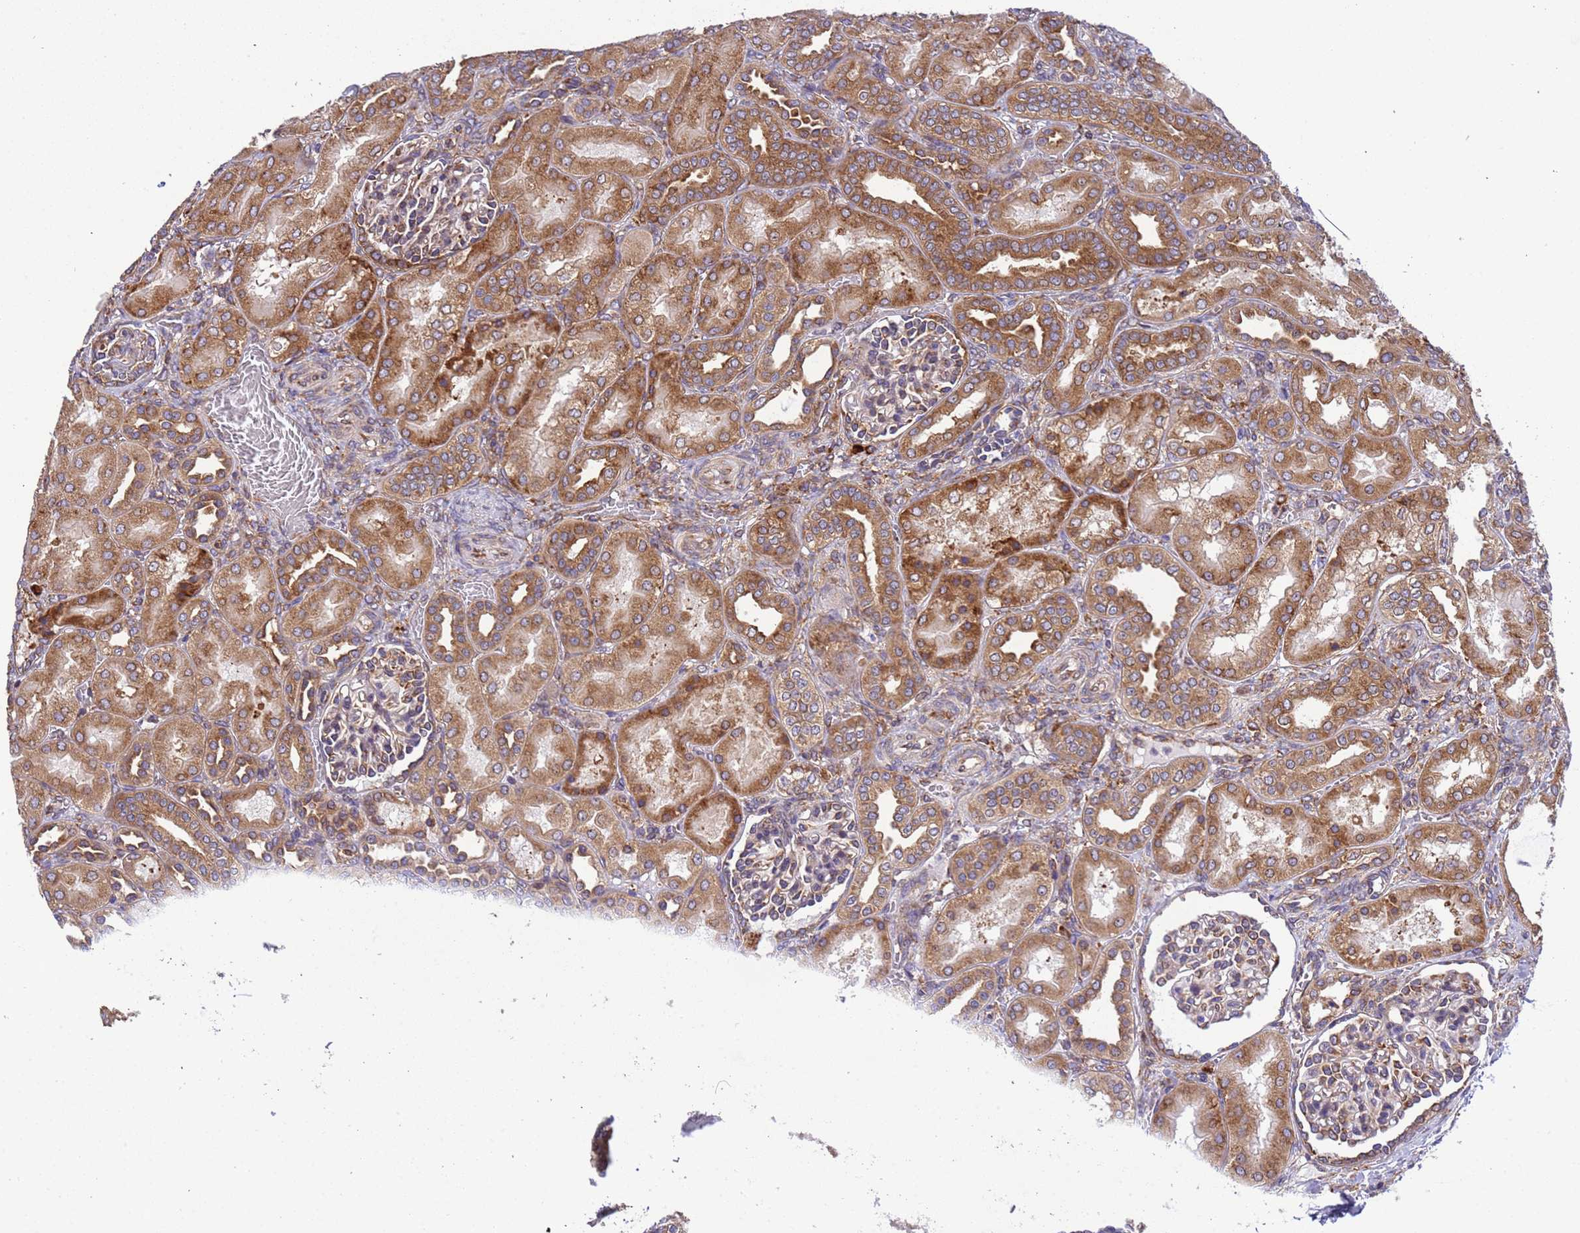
{"staining": {"intensity": "moderate", "quantity": "25%-75%", "location": "cytoplasmic/membranous"}, "tissue": "kidney", "cell_type": "Cells in glomeruli", "image_type": "normal", "snomed": [{"axis": "morphology", "description": "Normal tissue, NOS"}, {"axis": "morphology", "description": "Neoplasm, malignant, NOS"}, {"axis": "topography", "description": "Kidney"}], "caption": "Brown immunohistochemical staining in normal kidney shows moderate cytoplasmic/membranous expression in about 25%-75% of cells in glomeruli. (IHC, brightfield microscopy, high magnification).", "gene": "RPL36", "patient": {"sex": "female", "age": 1}}